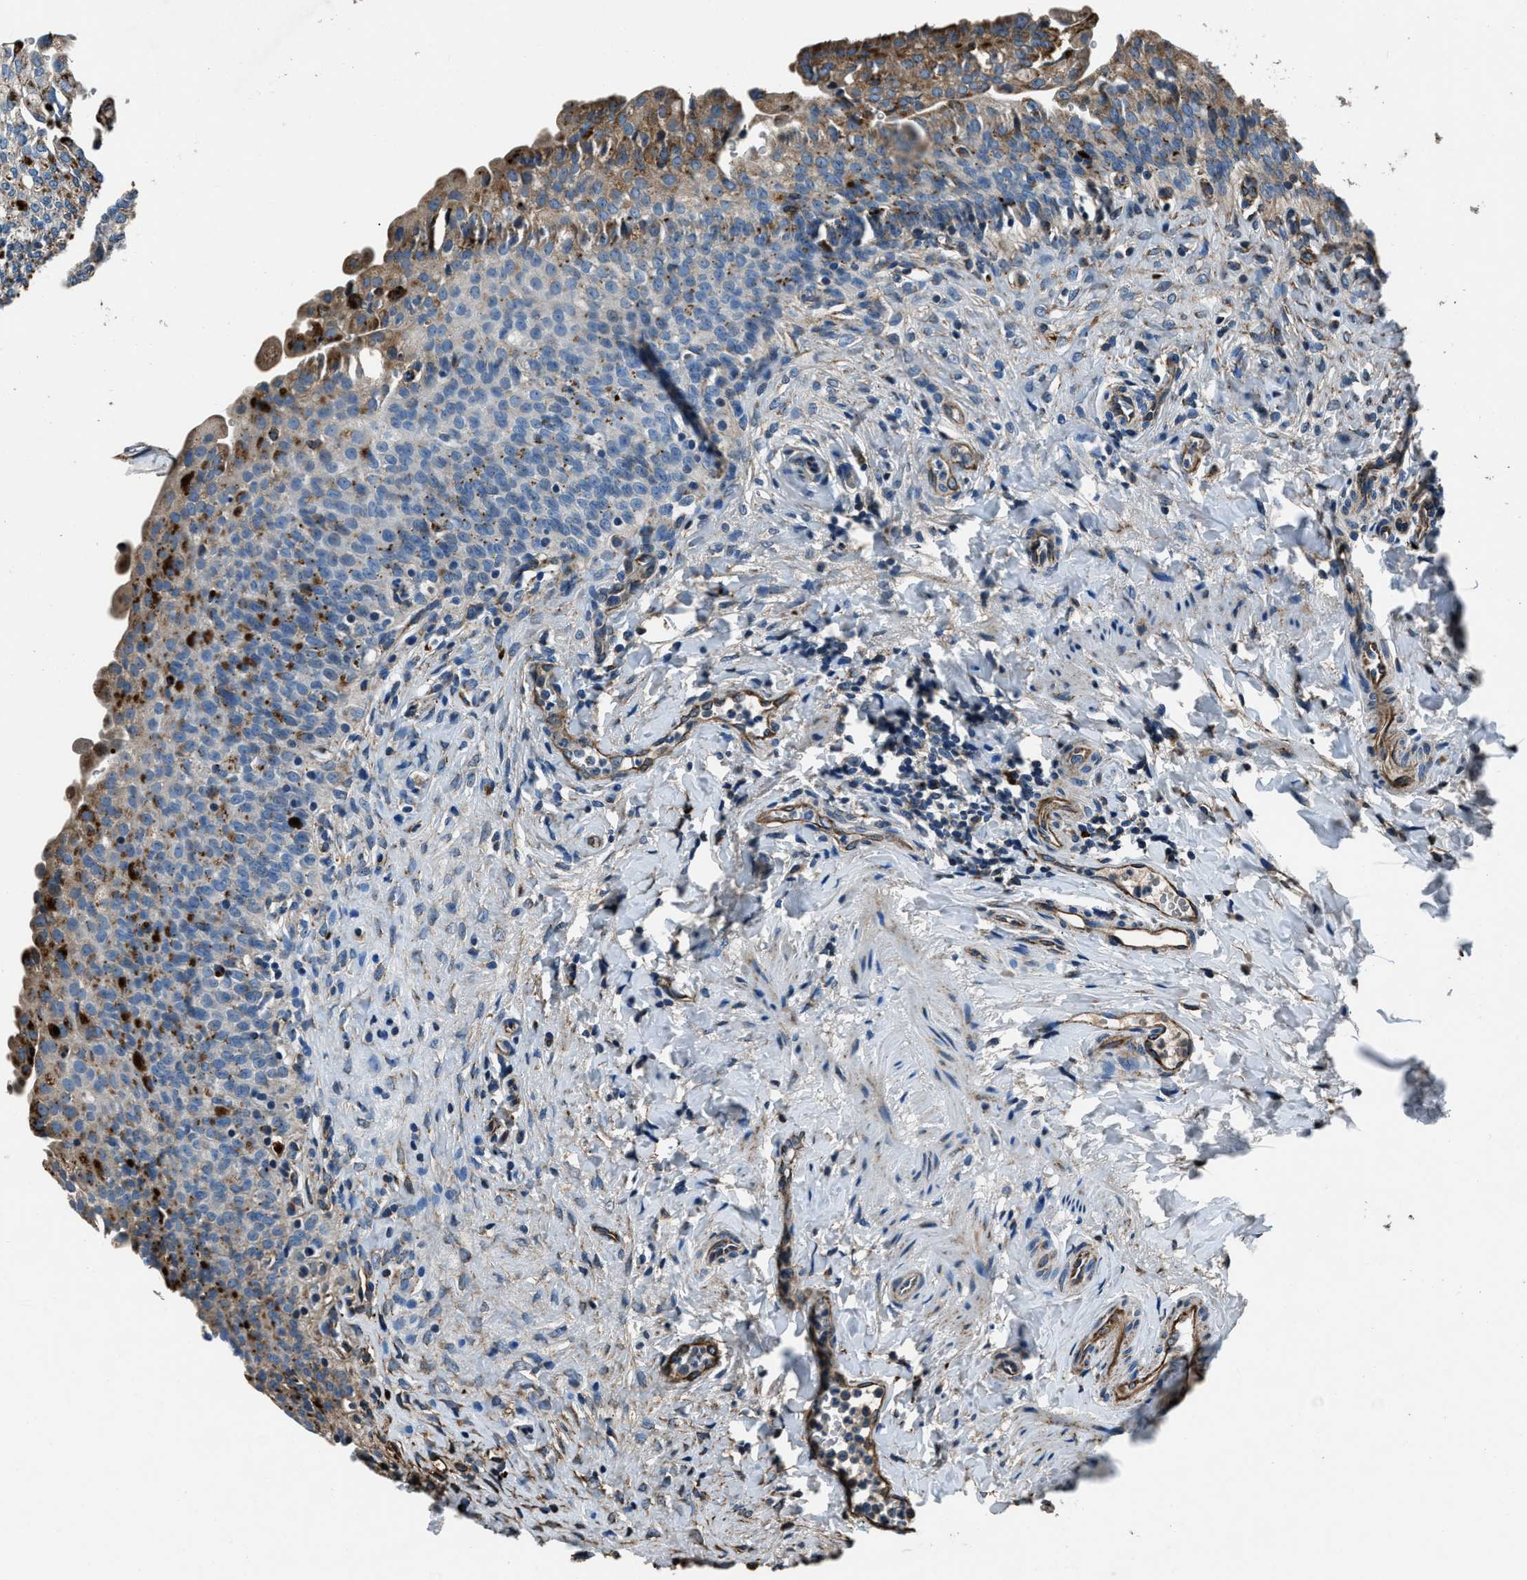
{"staining": {"intensity": "moderate", "quantity": "<25%", "location": "cytoplasmic/membranous"}, "tissue": "urinary bladder", "cell_type": "Urothelial cells", "image_type": "normal", "snomed": [{"axis": "morphology", "description": "Urothelial carcinoma, High grade"}, {"axis": "topography", "description": "Urinary bladder"}], "caption": "Urinary bladder stained with a protein marker shows moderate staining in urothelial cells.", "gene": "OGDH", "patient": {"sex": "male", "age": 46}}